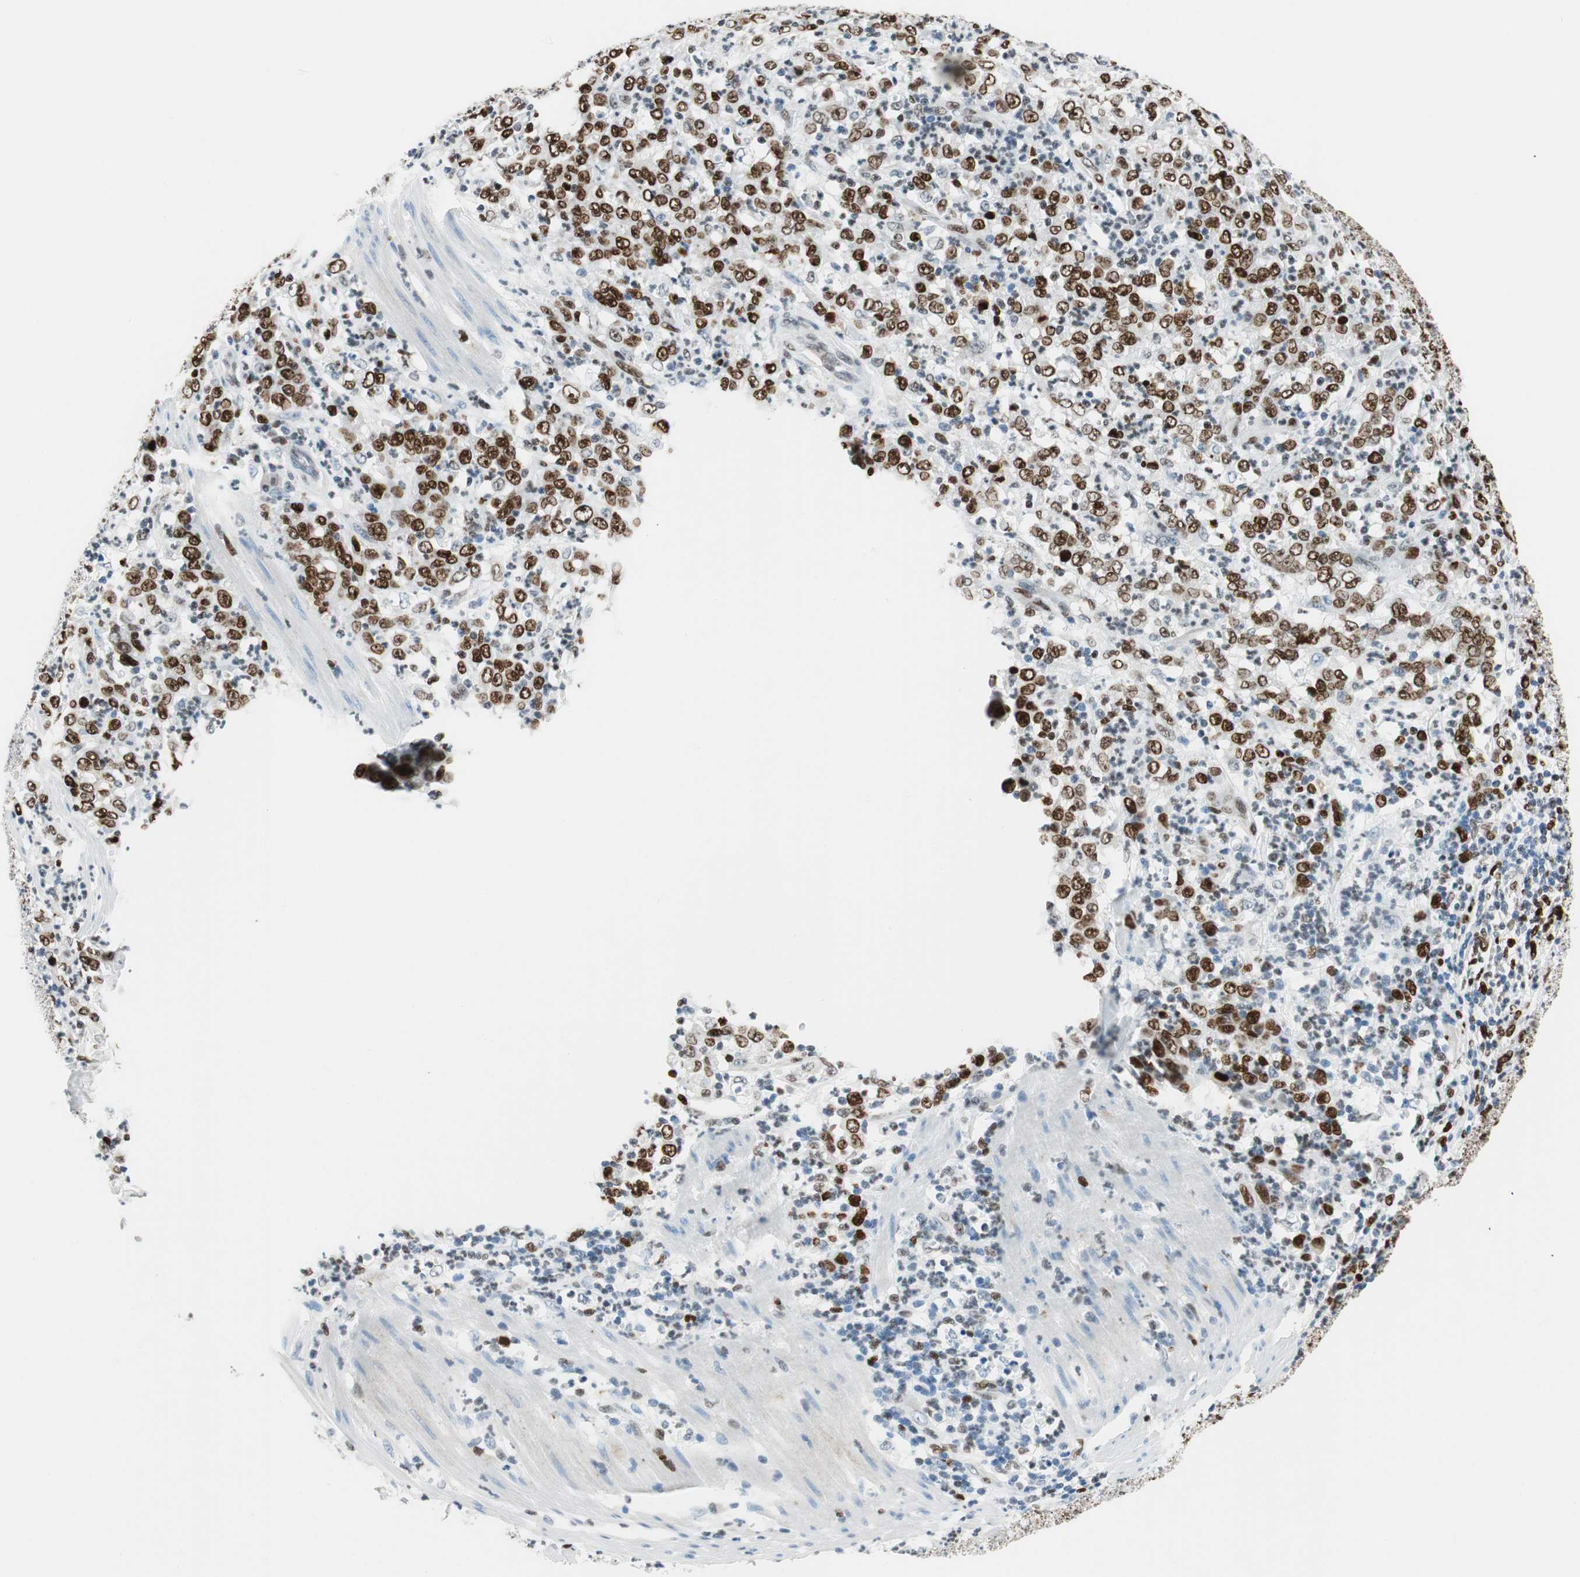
{"staining": {"intensity": "strong", "quantity": ">75%", "location": "nuclear"}, "tissue": "stomach cancer", "cell_type": "Tumor cells", "image_type": "cancer", "snomed": [{"axis": "morphology", "description": "Adenocarcinoma, NOS"}, {"axis": "topography", "description": "Stomach, lower"}], "caption": "Stomach cancer tissue displays strong nuclear expression in about >75% of tumor cells", "gene": "EZH2", "patient": {"sex": "female", "age": 71}}